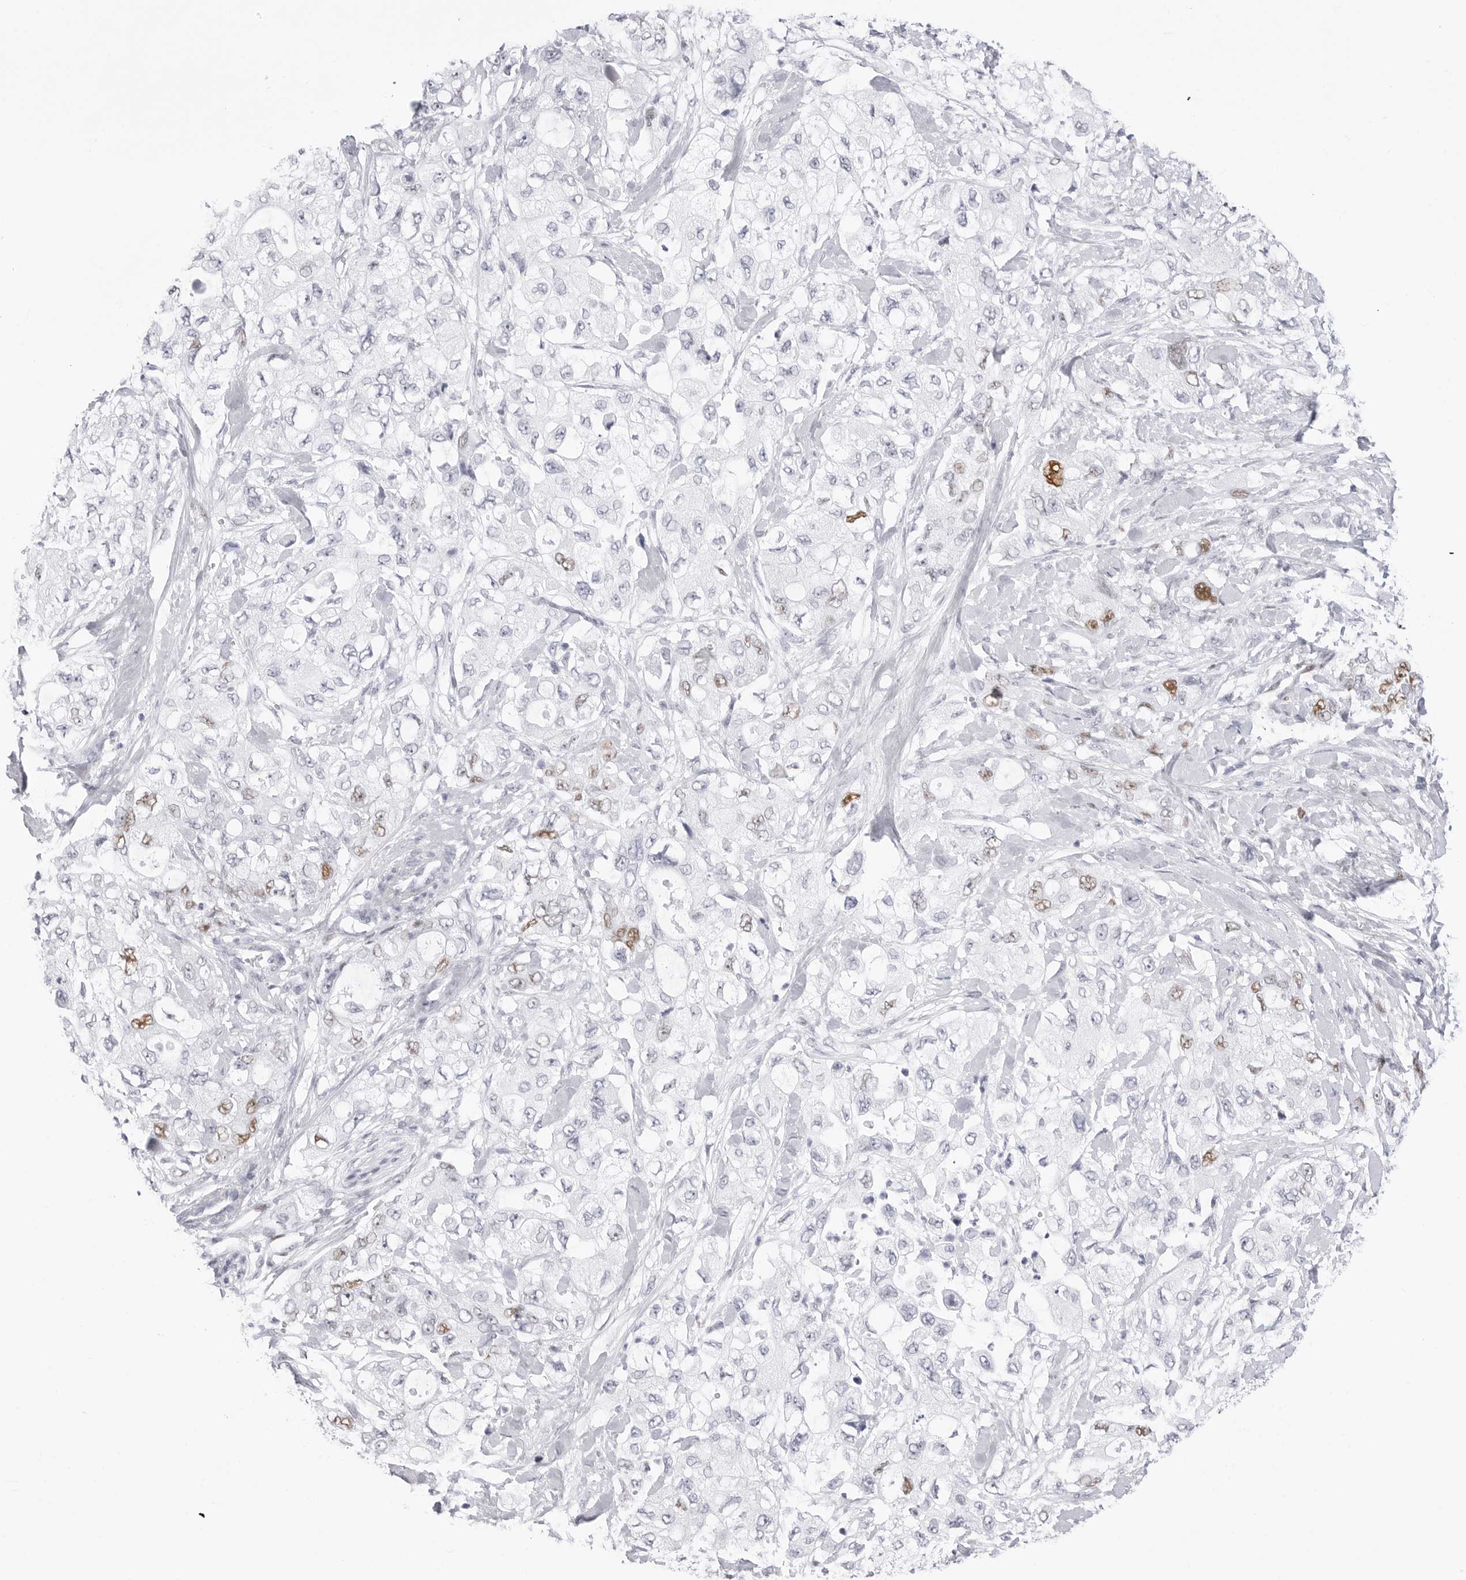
{"staining": {"intensity": "moderate", "quantity": "<25%", "location": "nuclear"}, "tissue": "pancreatic cancer", "cell_type": "Tumor cells", "image_type": "cancer", "snomed": [{"axis": "morphology", "description": "Adenocarcinoma, NOS"}, {"axis": "topography", "description": "Pancreas"}], "caption": "Immunohistochemical staining of human pancreatic adenocarcinoma demonstrates low levels of moderate nuclear expression in approximately <25% of tumor cells. Using DAB (brown) and hematoxylin (blue) stains, captured at high magnification using brightfield microscopy.", "gene": "NASP", "patient": {"sex": "female", "age": 73}}